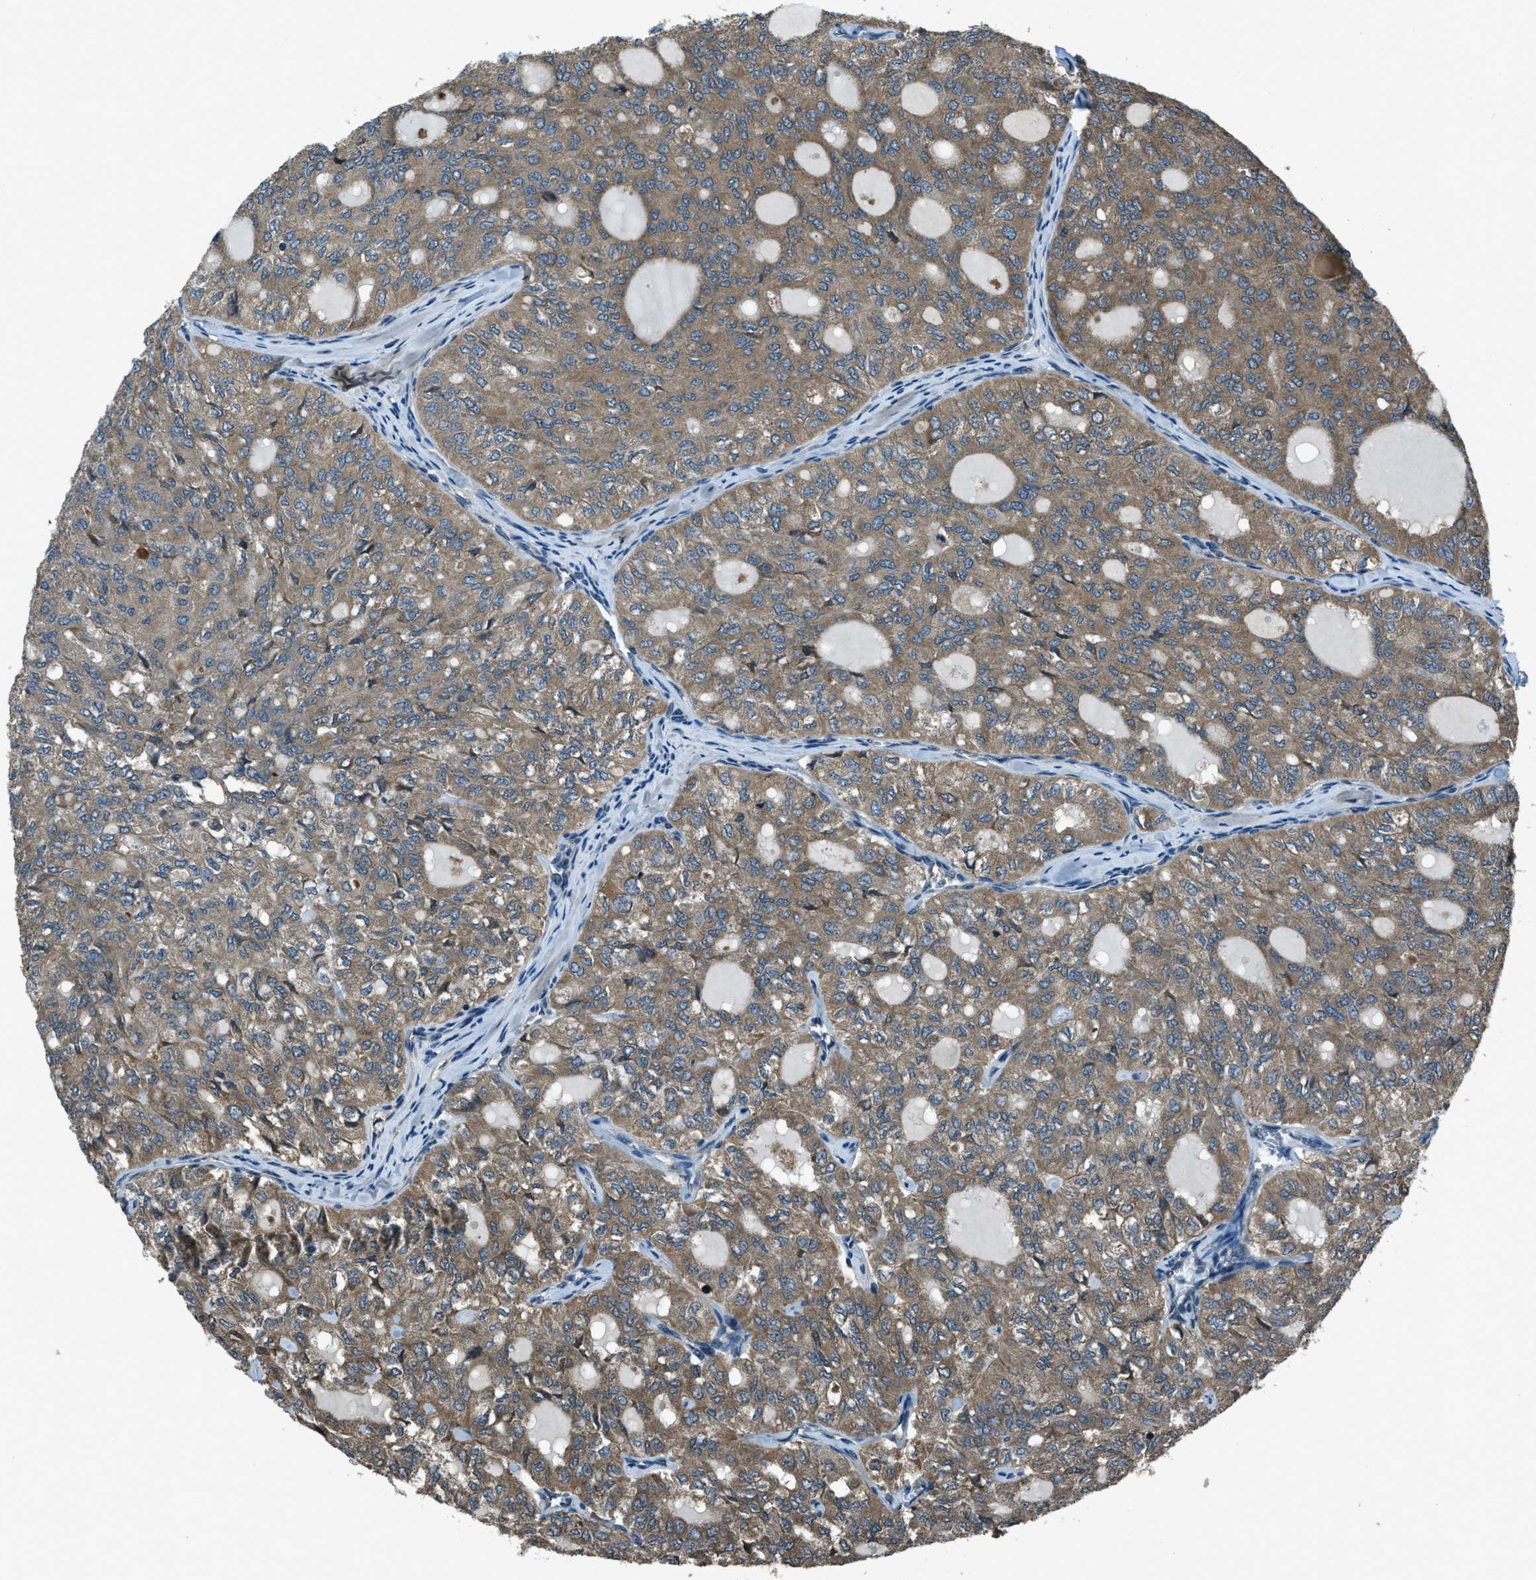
{"staining": {"intensity": "moderate", "quantity": ">75%", "location": "cytoplasmic/membranous"}, "tissue": "thyroid cancer", "cell_type": "Tumor cells", "image_type": "cancer", "snomed": [{"axis": "morphology", "description": "Follicular adenoma carcinoma, NOS"}, {"axis": "topography", "description": "Thyroid gland"}], "caption": "Immunohistochemistry (IHC) staining of thyroid cancer (follicular adenoma carcinoma), which displays medium levels of moderate cytoplasmic/membranous staining in about >75% of tumor cells indicating moderate cytoplasmic/membranous protein positivity. The staining was performed using DAB (brown) for protein detection and nuclei were counterstained in hematoxylin (blue).", "gene": "TRIM4", "patient": {"sex": "male", "age": 75}}